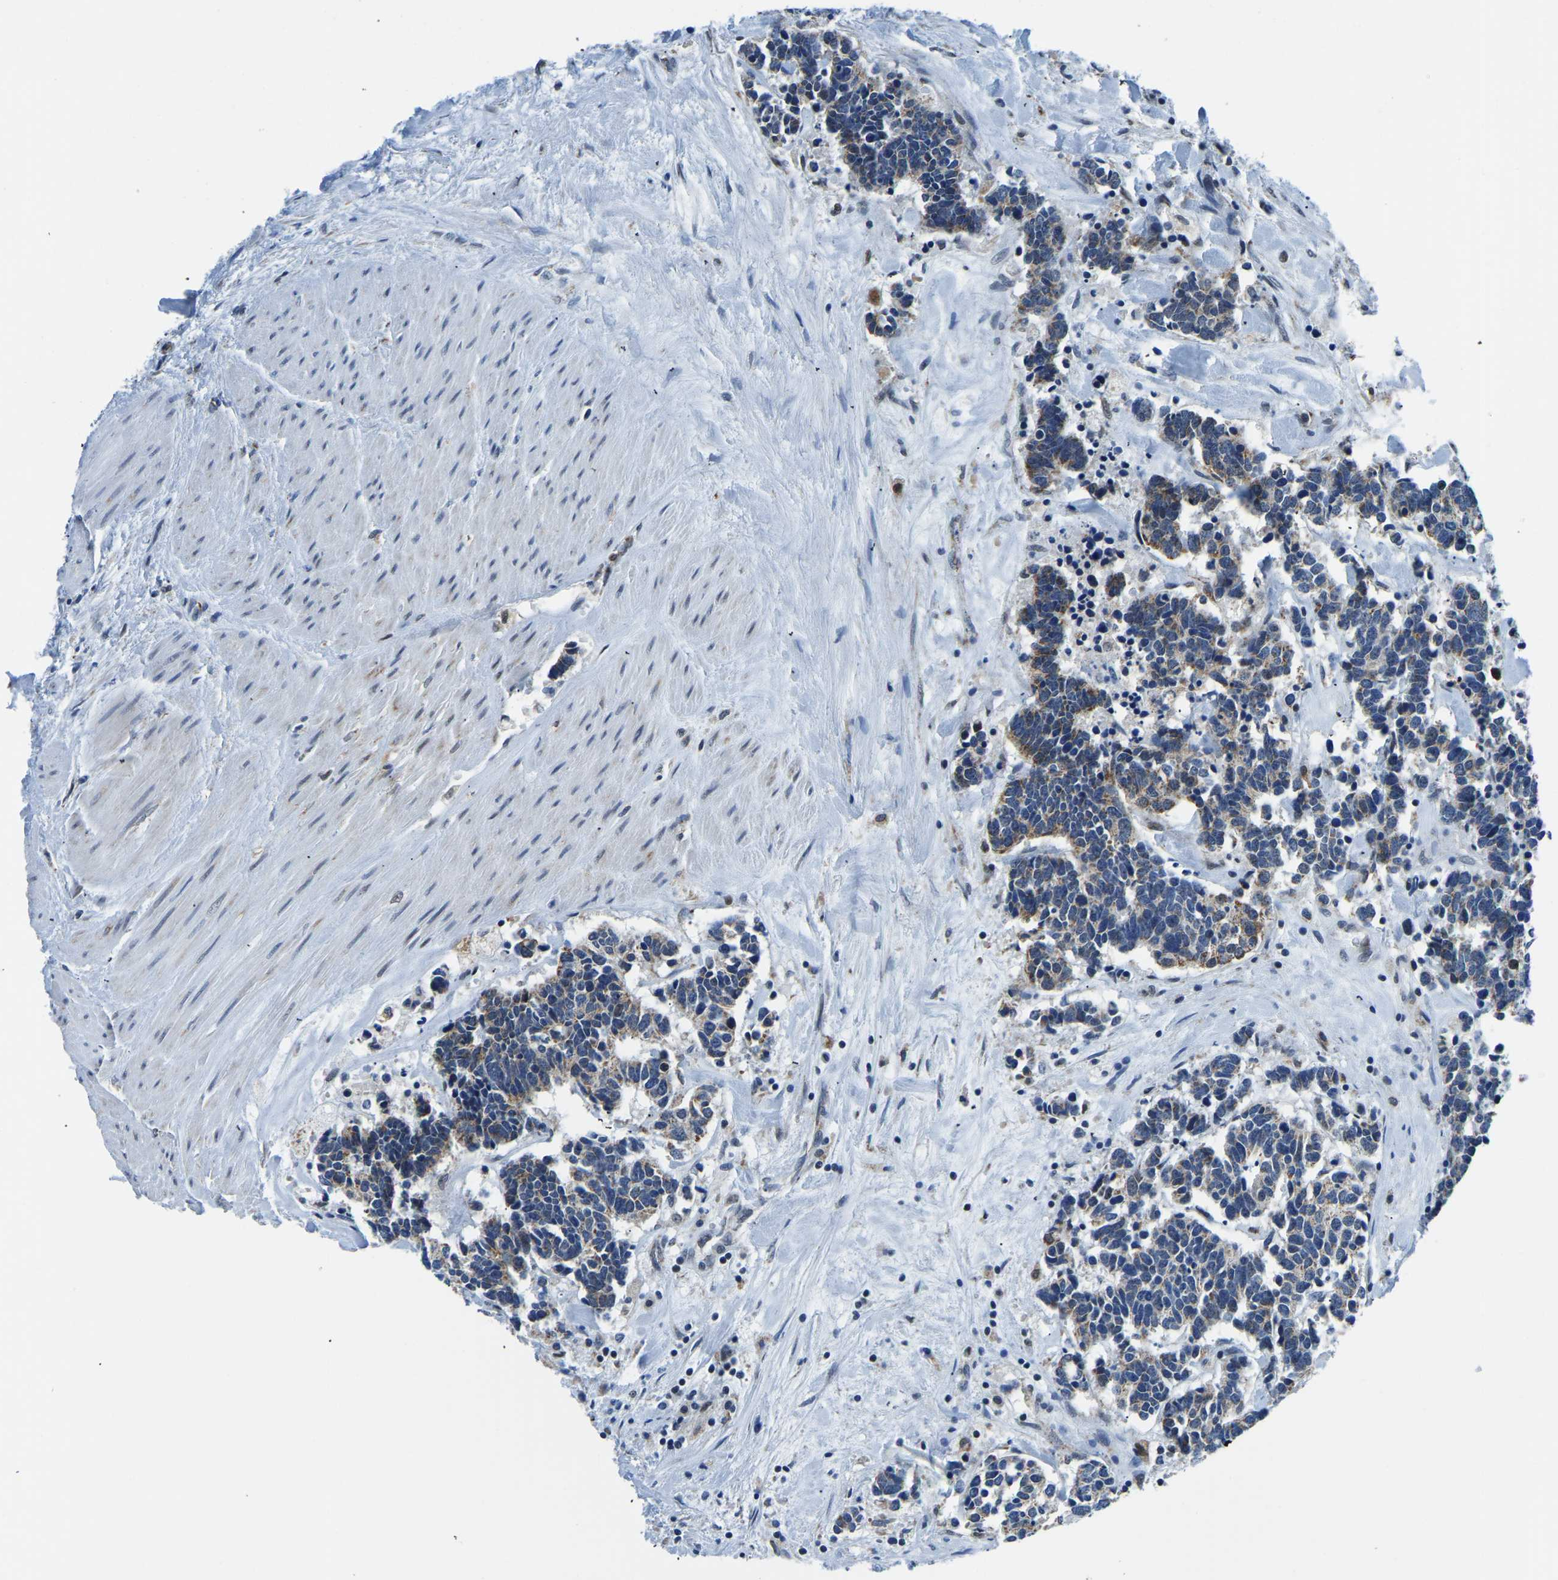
{"staining": {"intensity": "weak", "quantity": ">75%", "location": "cytoplasmic/membranous"}, "tissue": "carcinoid", "cell_type": "Tumor cells", "image_type": "cancer", "snomed": [{"axis": "morphology", "description": "Carcinoma, NOS"}, {"axis": "morphology", "description": "Carcinoid, malignant, NOS"}, {"axis": "topography", "description": "Urinary bladder"}], "caption": "Human carcinoid stained with a protein marker shows weak staining in tumor cells.", "gene": "BNIP3L", "patient": {"sex": "male", "age": 57}}